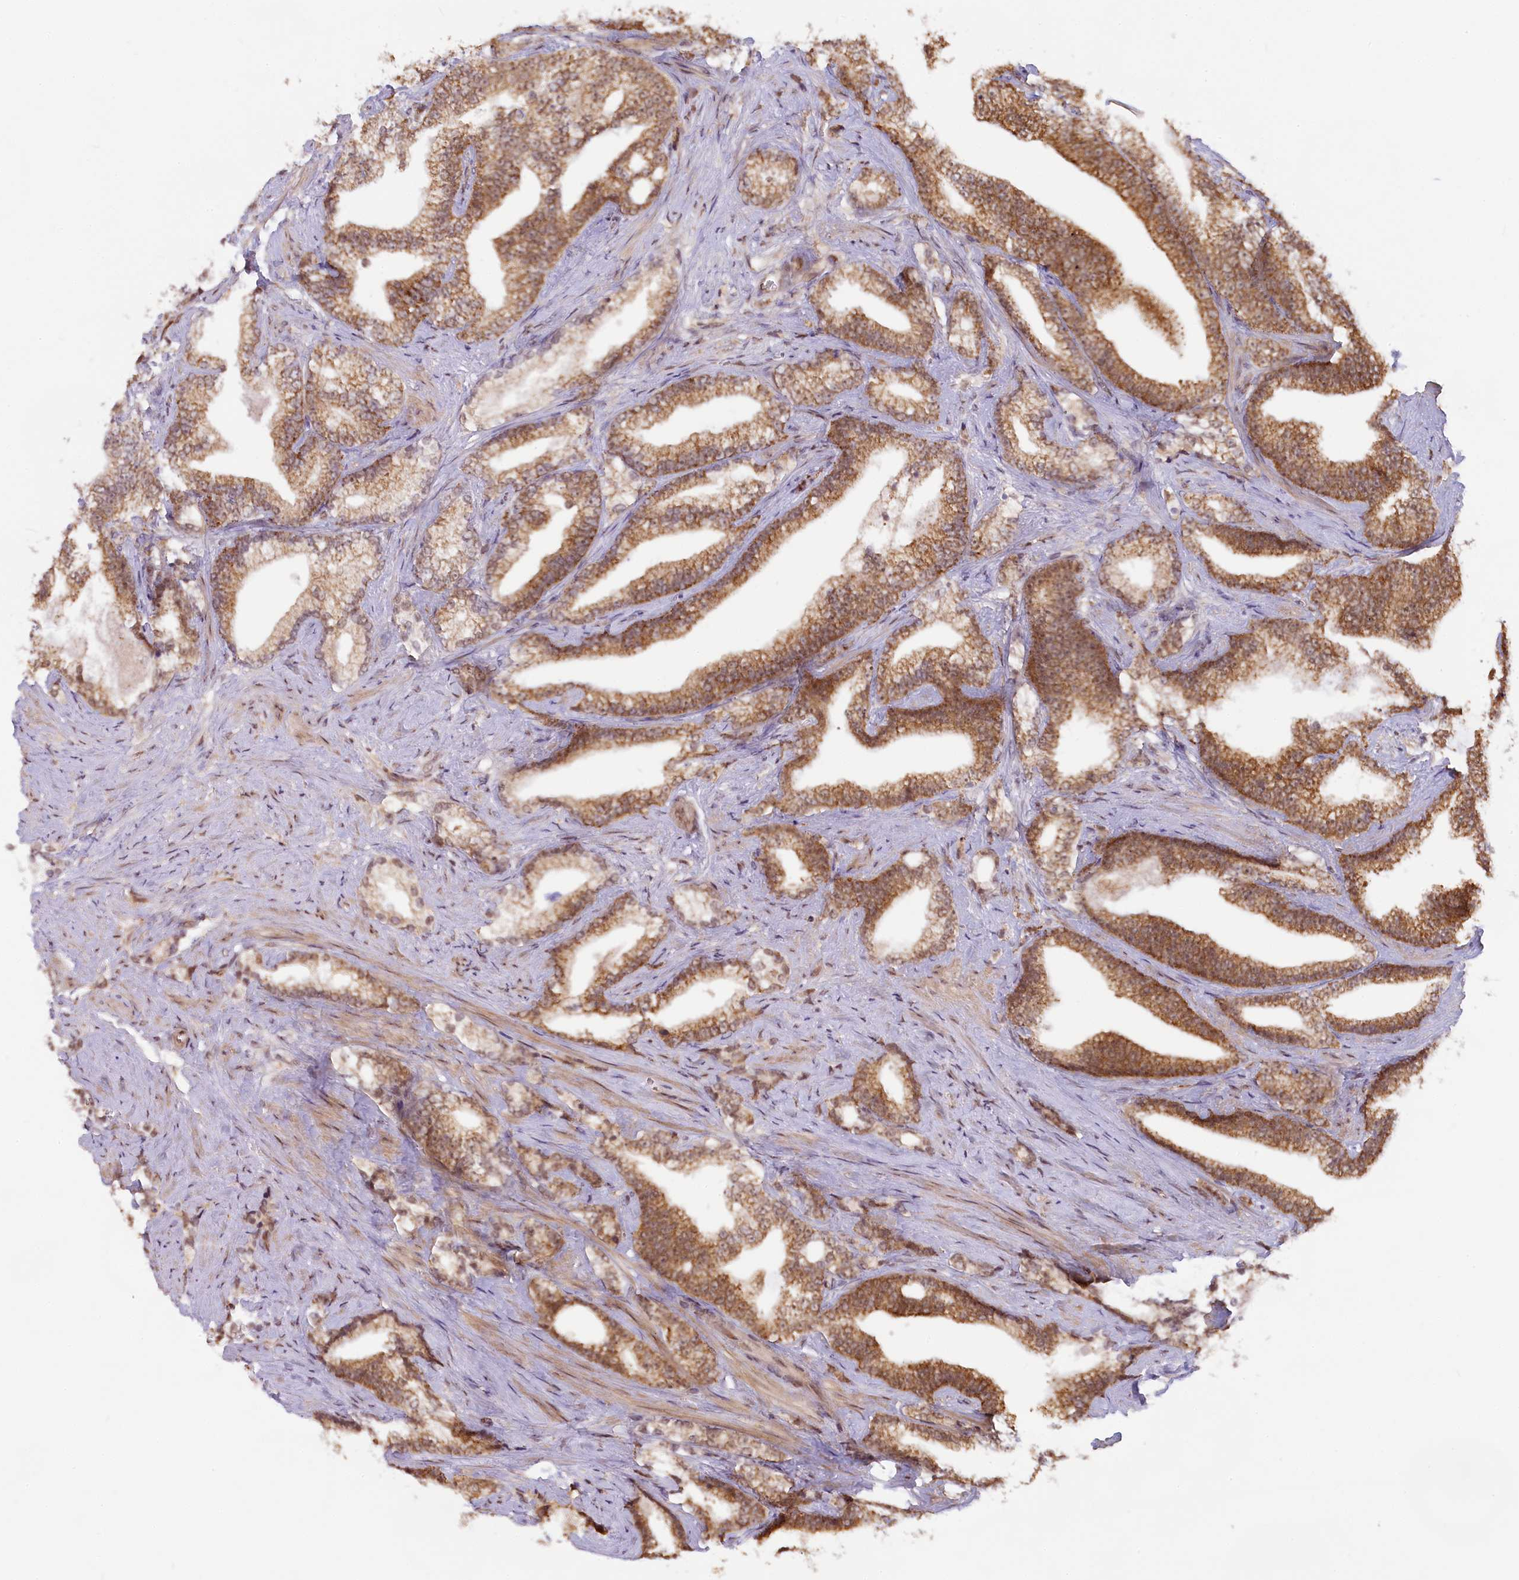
{"staining": {"intensity": "moderate", "quantity": ">75%", "location": "cytoplasmic/membranous,nuclear"}, "tissue": "prostate cancer", "cell_type": "Tumor cells", "image_type": "cancer", "snomed": [{"axis": "morphology", "description": "Adenocarcinoma, High grade"}, {"axis": "topography", "description": "Prostate and seminal vesicle, NOS"}], "caption": "This micrograph shows prostate adenocarcinoma (high-grade) stained with immunohistochemistry (IHC) to label a protein in brown. The cytoplasmic/membranous and nuclear of tumor cells show moderate positivity for the protein. Nuclei are counter-stained blue.", "gene": "CARD8", "patient": {"sex": "male", "age": 67}}